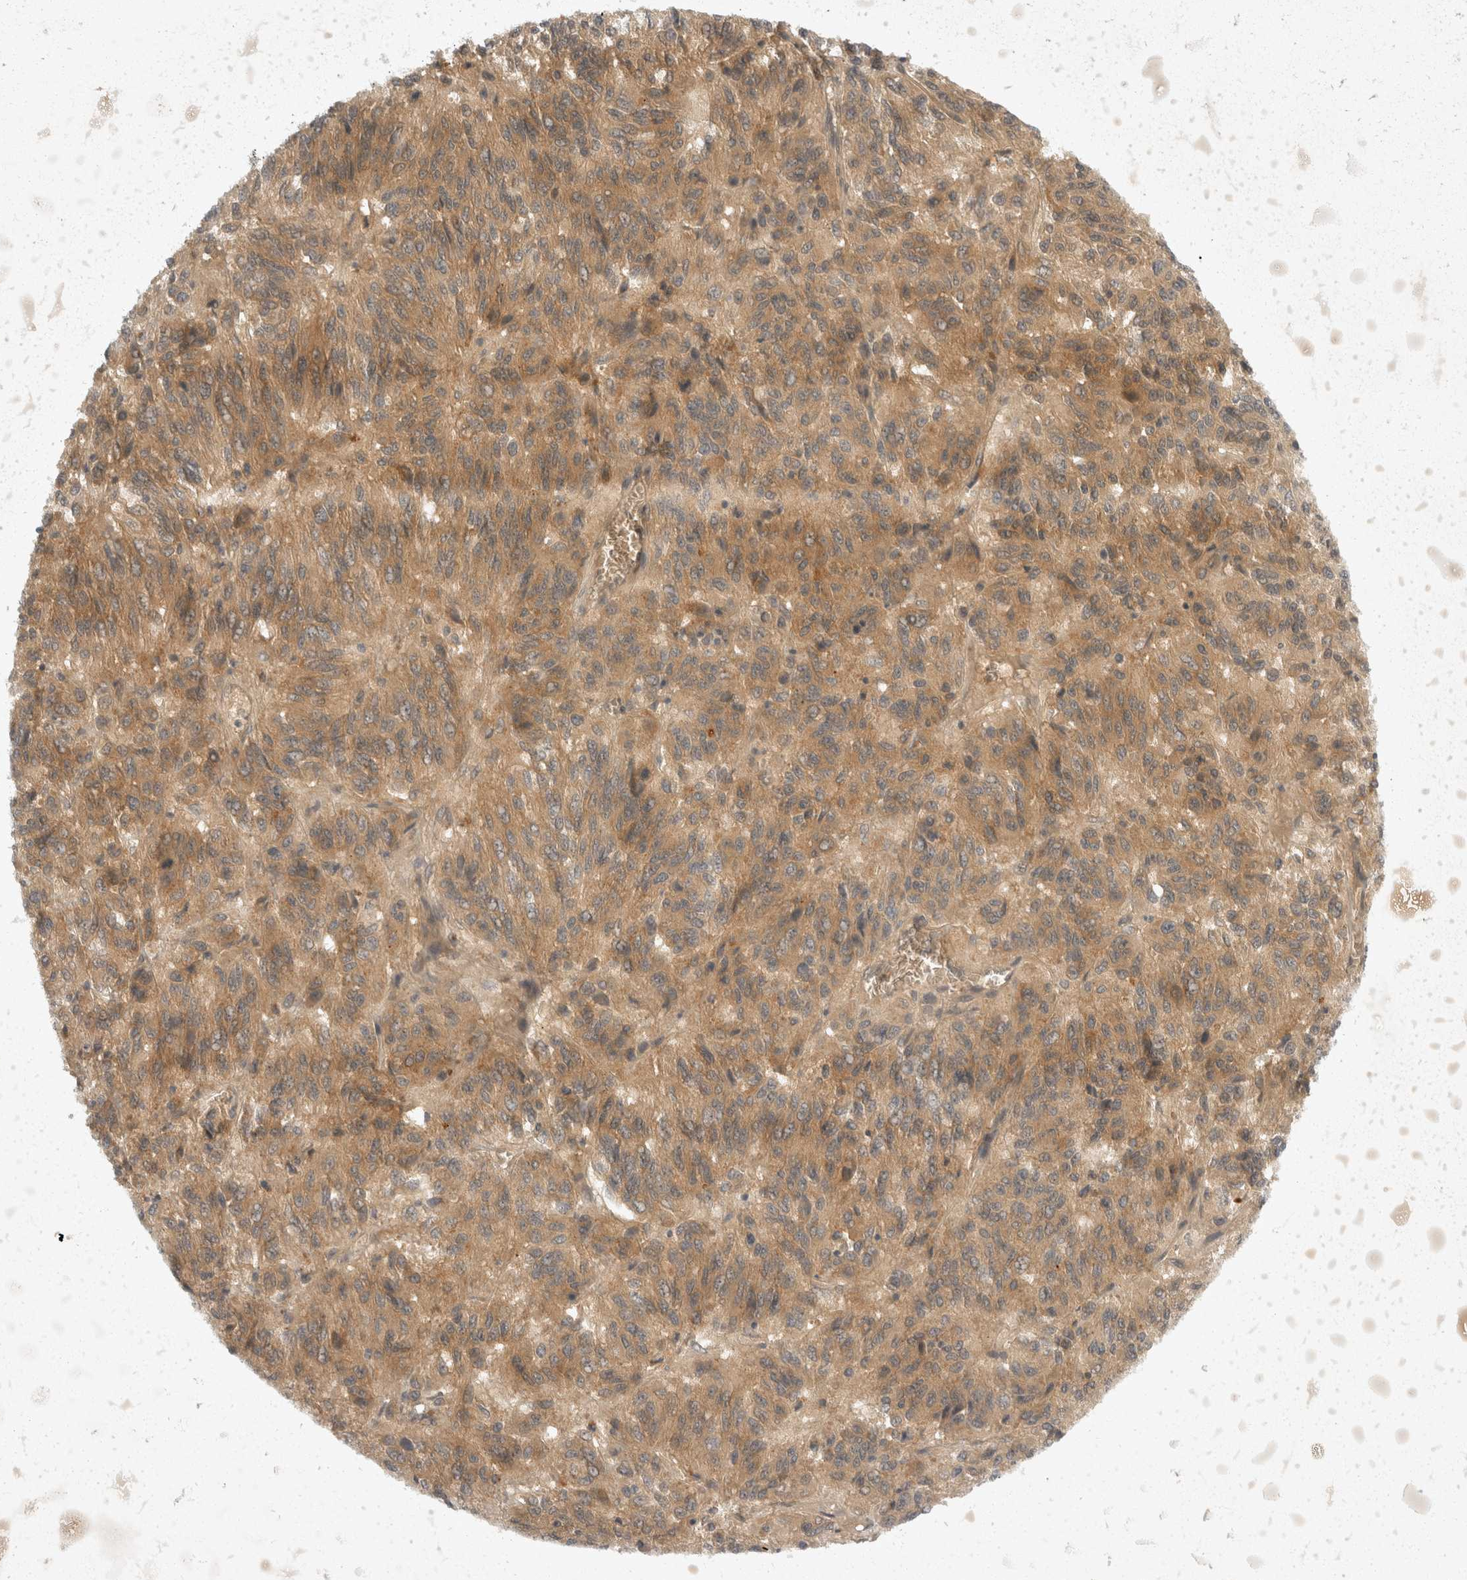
{"staining": {"intensity": "moderate", "quantity": ">75%", "location": "cytoplasmic/membranous"}, "tissue": "melanoma", "cell_type": "Tumor cells", "image_type": "cancer", "snomed": [{"axis": "morphology", "description": "Malignant melanoma, Metastatic site"}, {"axis": "topography", "description": "Lung"}], "caption": "Protein staining demonstrates moderate cytoplasmic/membranous expression in approximately >75% of tumor cells in malignant melanoma (metastatic site).", "gene": "TOM1L2", "patient": {"sex": "male", "age": 64}}